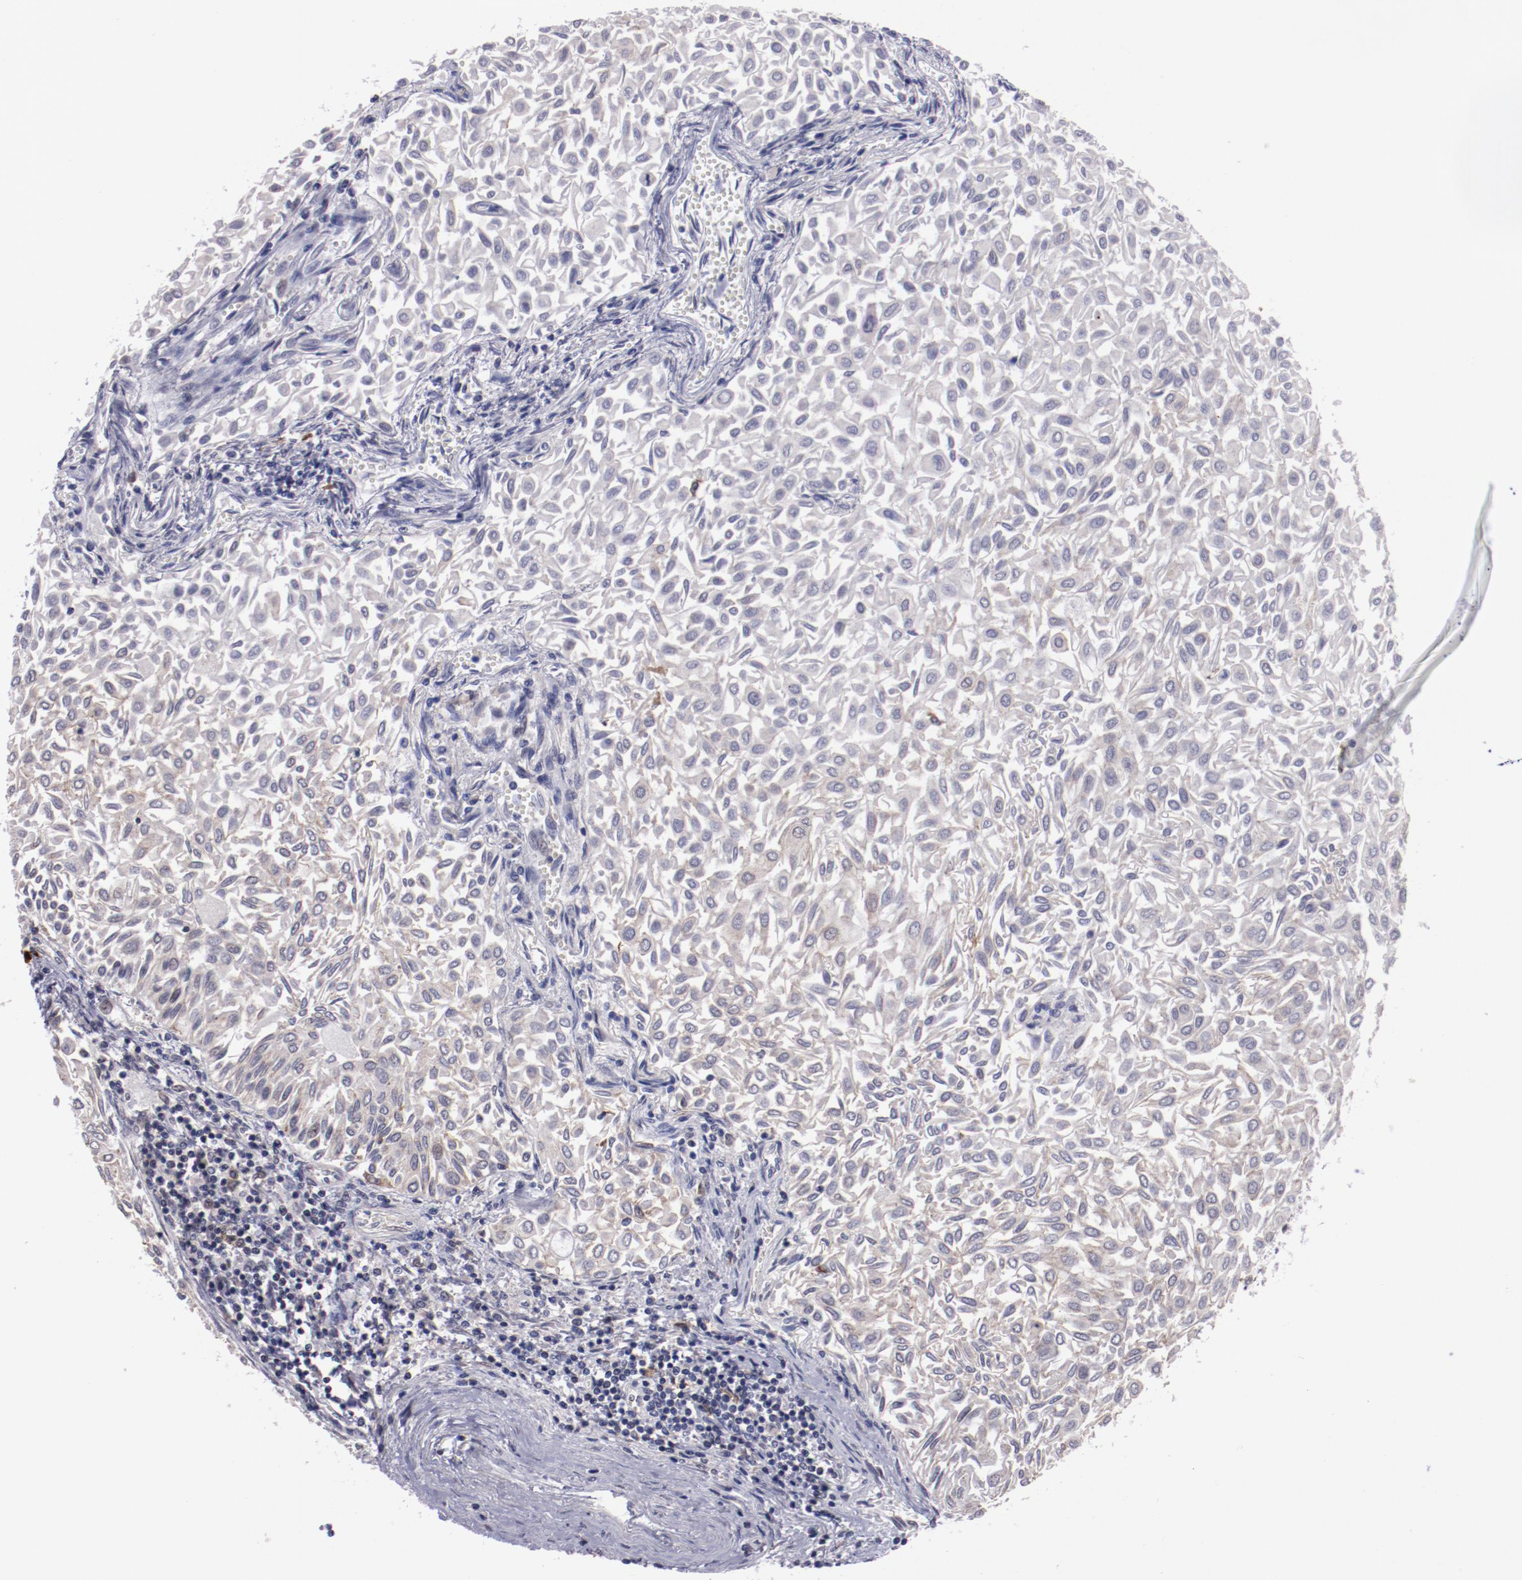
{"staining": {"intensity": "weak", "quantity": "<25%", "location": "cytoplasmic/membranous"}, "tissue": "urothelial cancer", "cell_type": "Tumor cells", "image_type": "cancer", "snomed": [{"axis": "morphology", "description": "Urothelial carcinoma, Low grade"}, {"axis": "topography", "description": "Urinary bladder"}], "caption": "Low-grade urothelial carcinoma was stained to show a protein in brown. There is no significant staining in tumor cells.", "gene": "NRXN3", "patient": {"sex": "male", "age": 64}}